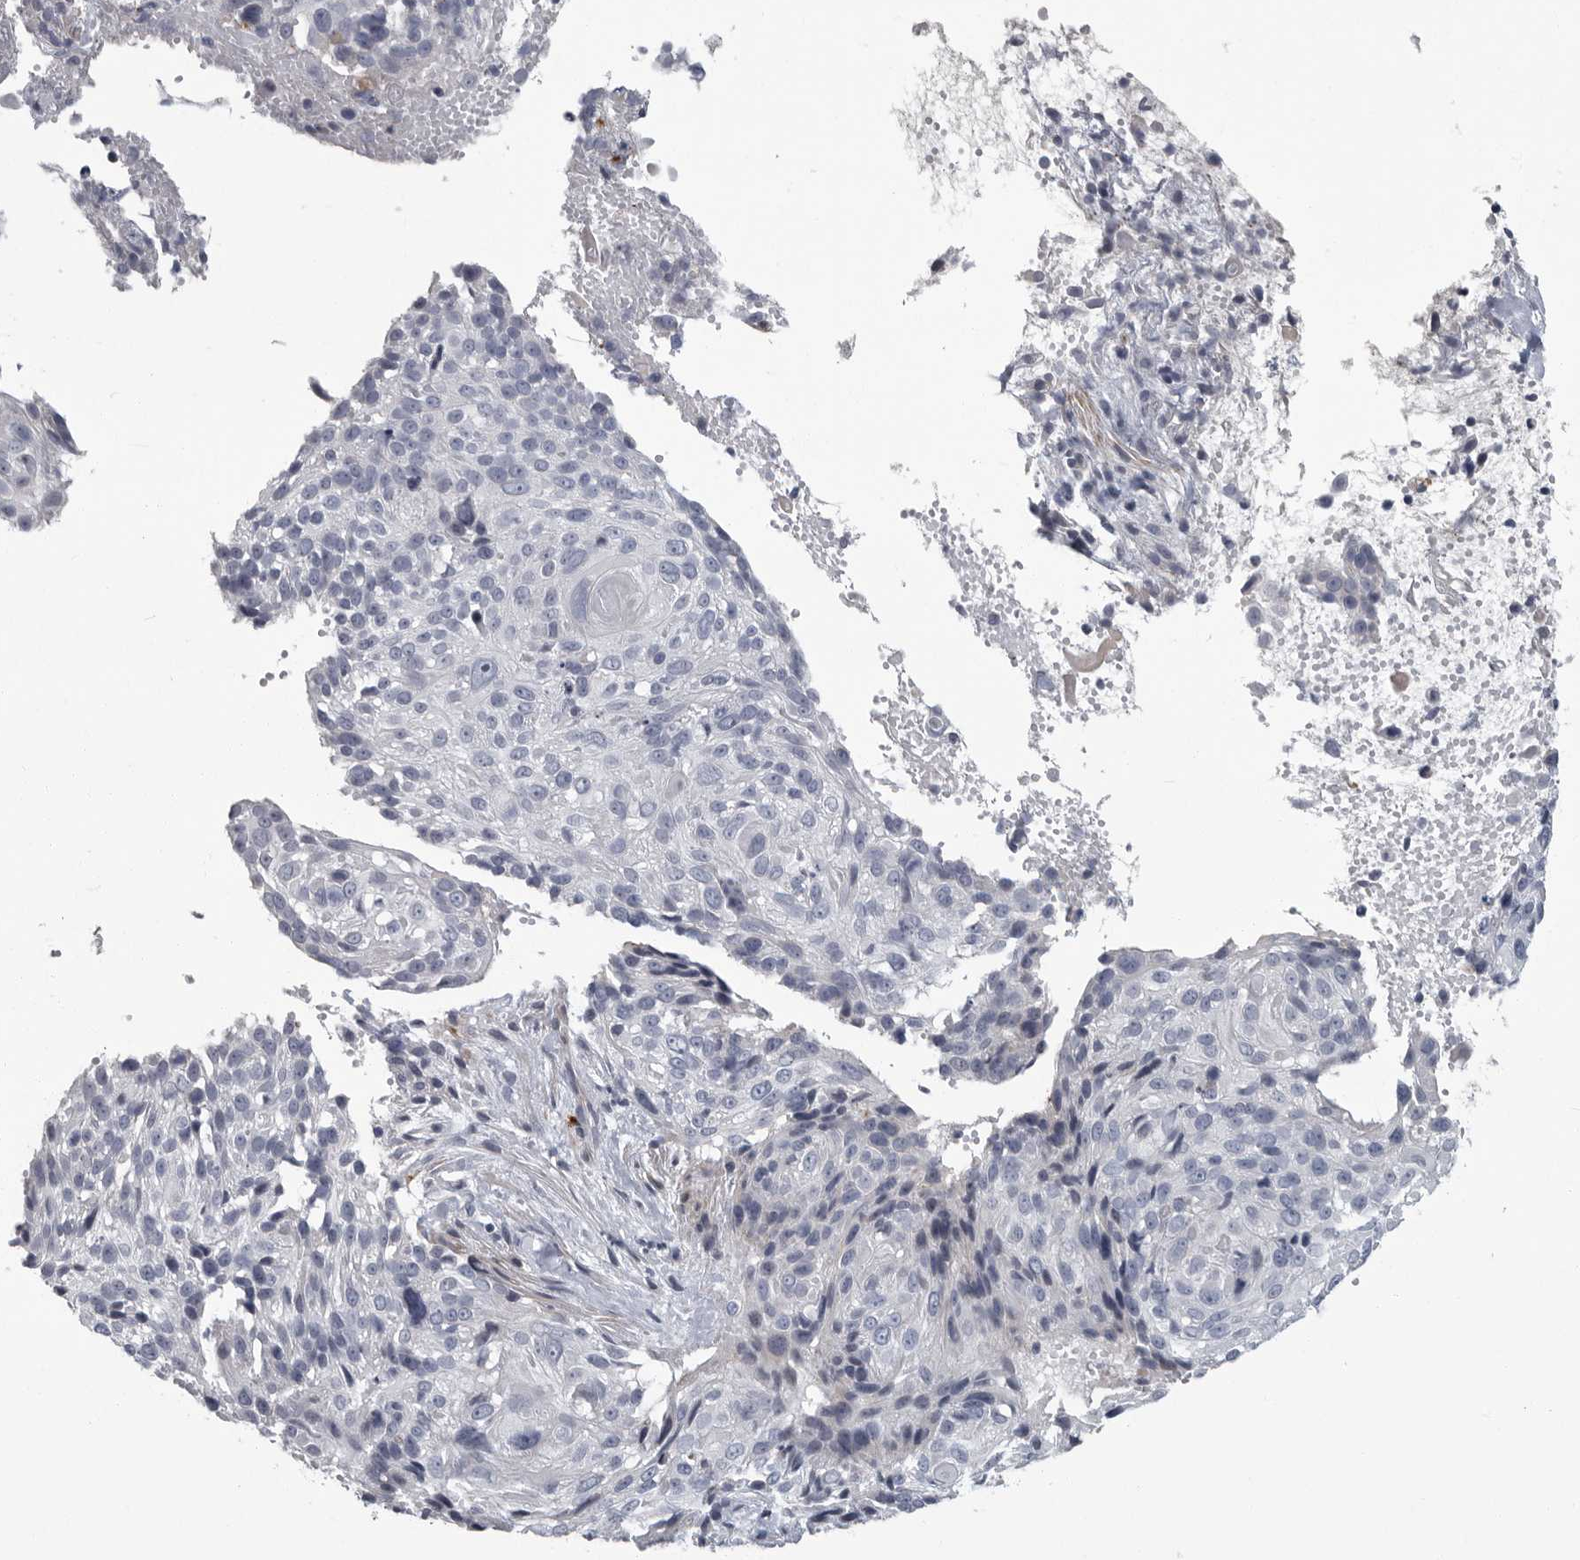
{"staining": {"intensity": "negative", "quantity": "none", "location": "none"}, "tissue": "cervical cancer", "cell_type": "Tumor cells", "image_type": "cancer", "snomed": [{"axis": "morphology", "description": "Squamous cell carcinoma, NOS"}, {"axis": "topography", "description": "Cervix"}], "caption": "Immunohistochemical staining of cervical cancer reveals no significant staining in tumor cells. (DAB immunohistochemistry visualized using brightfield microscopy, high magnification).", "gene": "SLC25A39", "patient": {"sex": "female", "age": 74}}